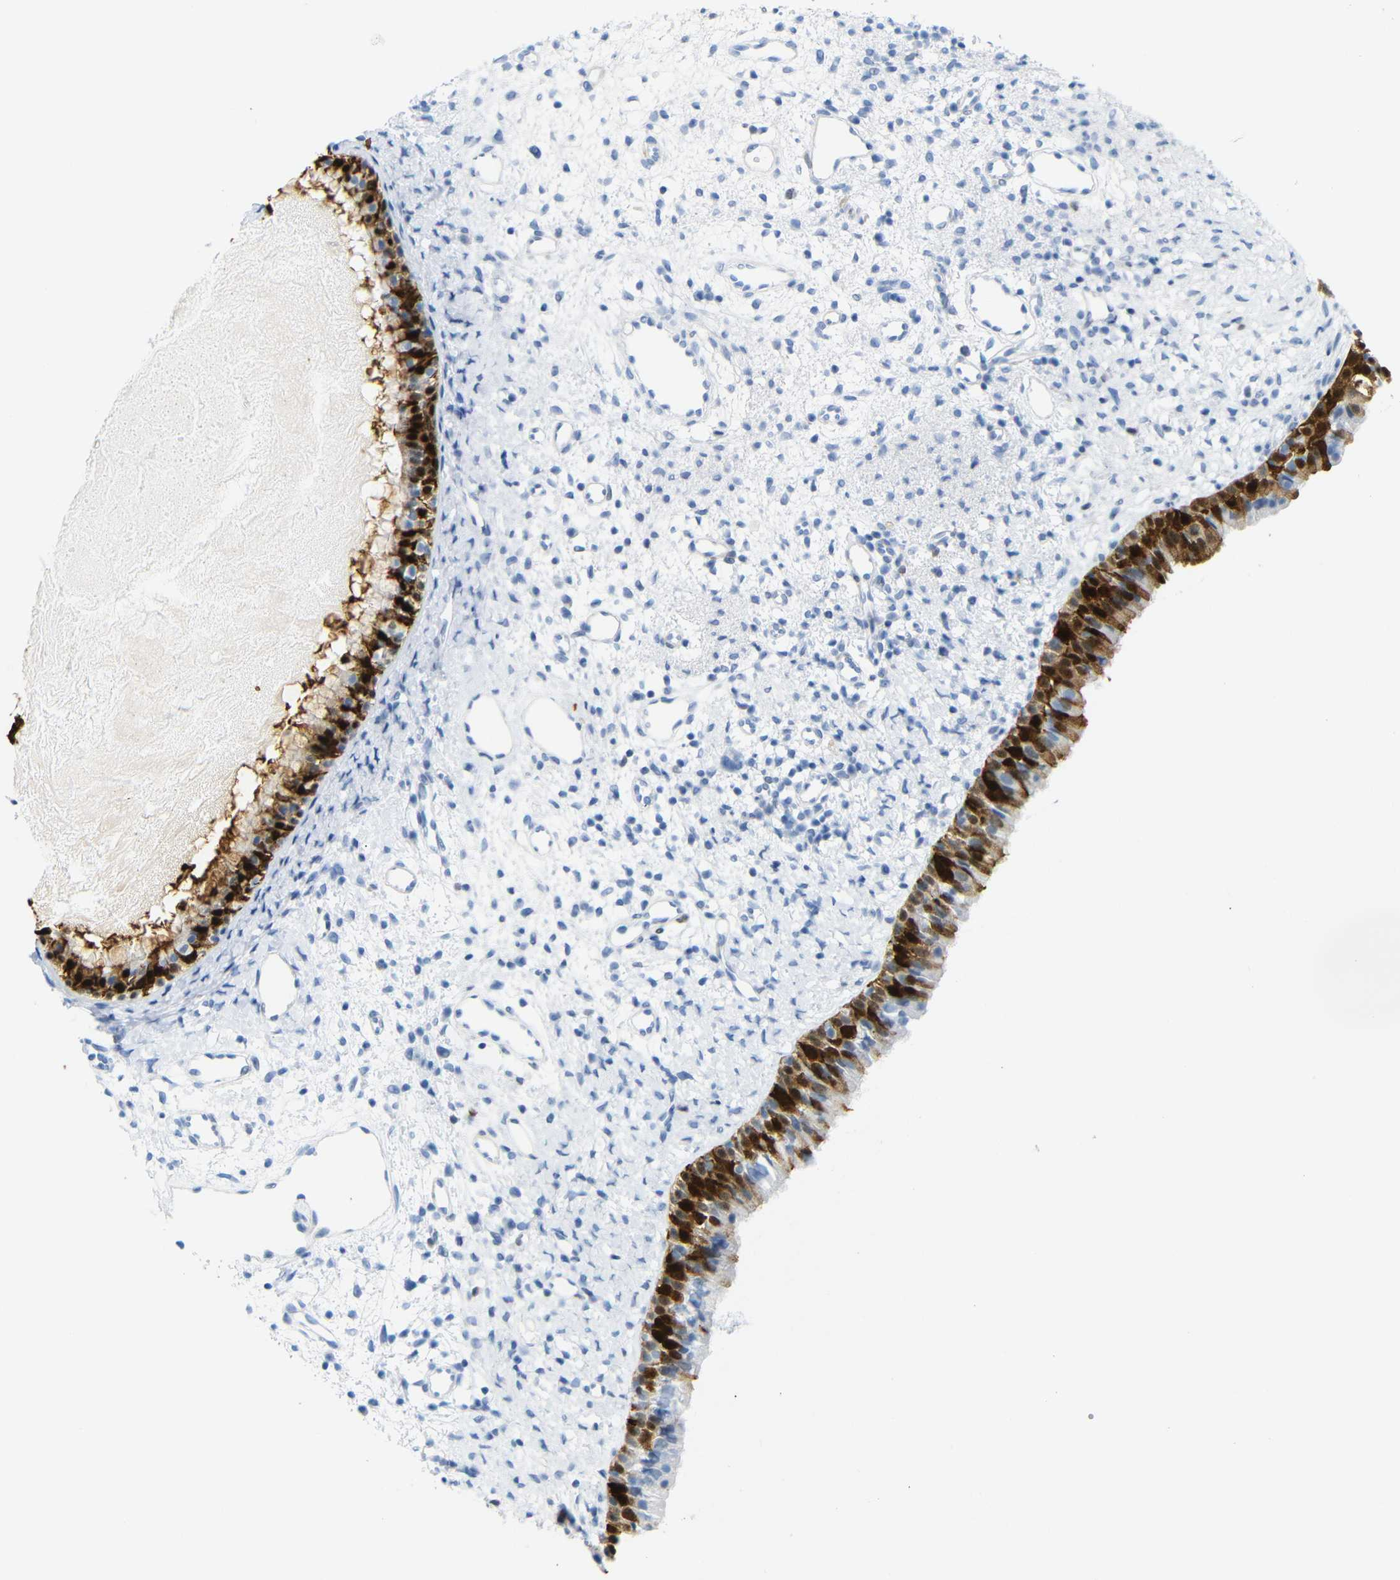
{"staining": {"intensity": "strong", "quantity": "25%-75%", "location": "cytoplasmic/membranous,nuclear"}, "tissue": "nasopharynx", "cell_type": "Respiratory epithelial cells", "image_type": "normal", "snomed": [{"axis": "morphology", "description": "Normal tissue, NOS"}, {"axis": "topography", "description": "Nasopharynx"}], "caption": "High-power microscopy captured an IHC photomicrograph of normal nasopharynx, revealing strong cytoplasmic/membranous,nuclear expression in about 25%-75% of respiratory epithelial cells.", "gene": "MT1A", "patient": {"sex": "male", "age": 22}}